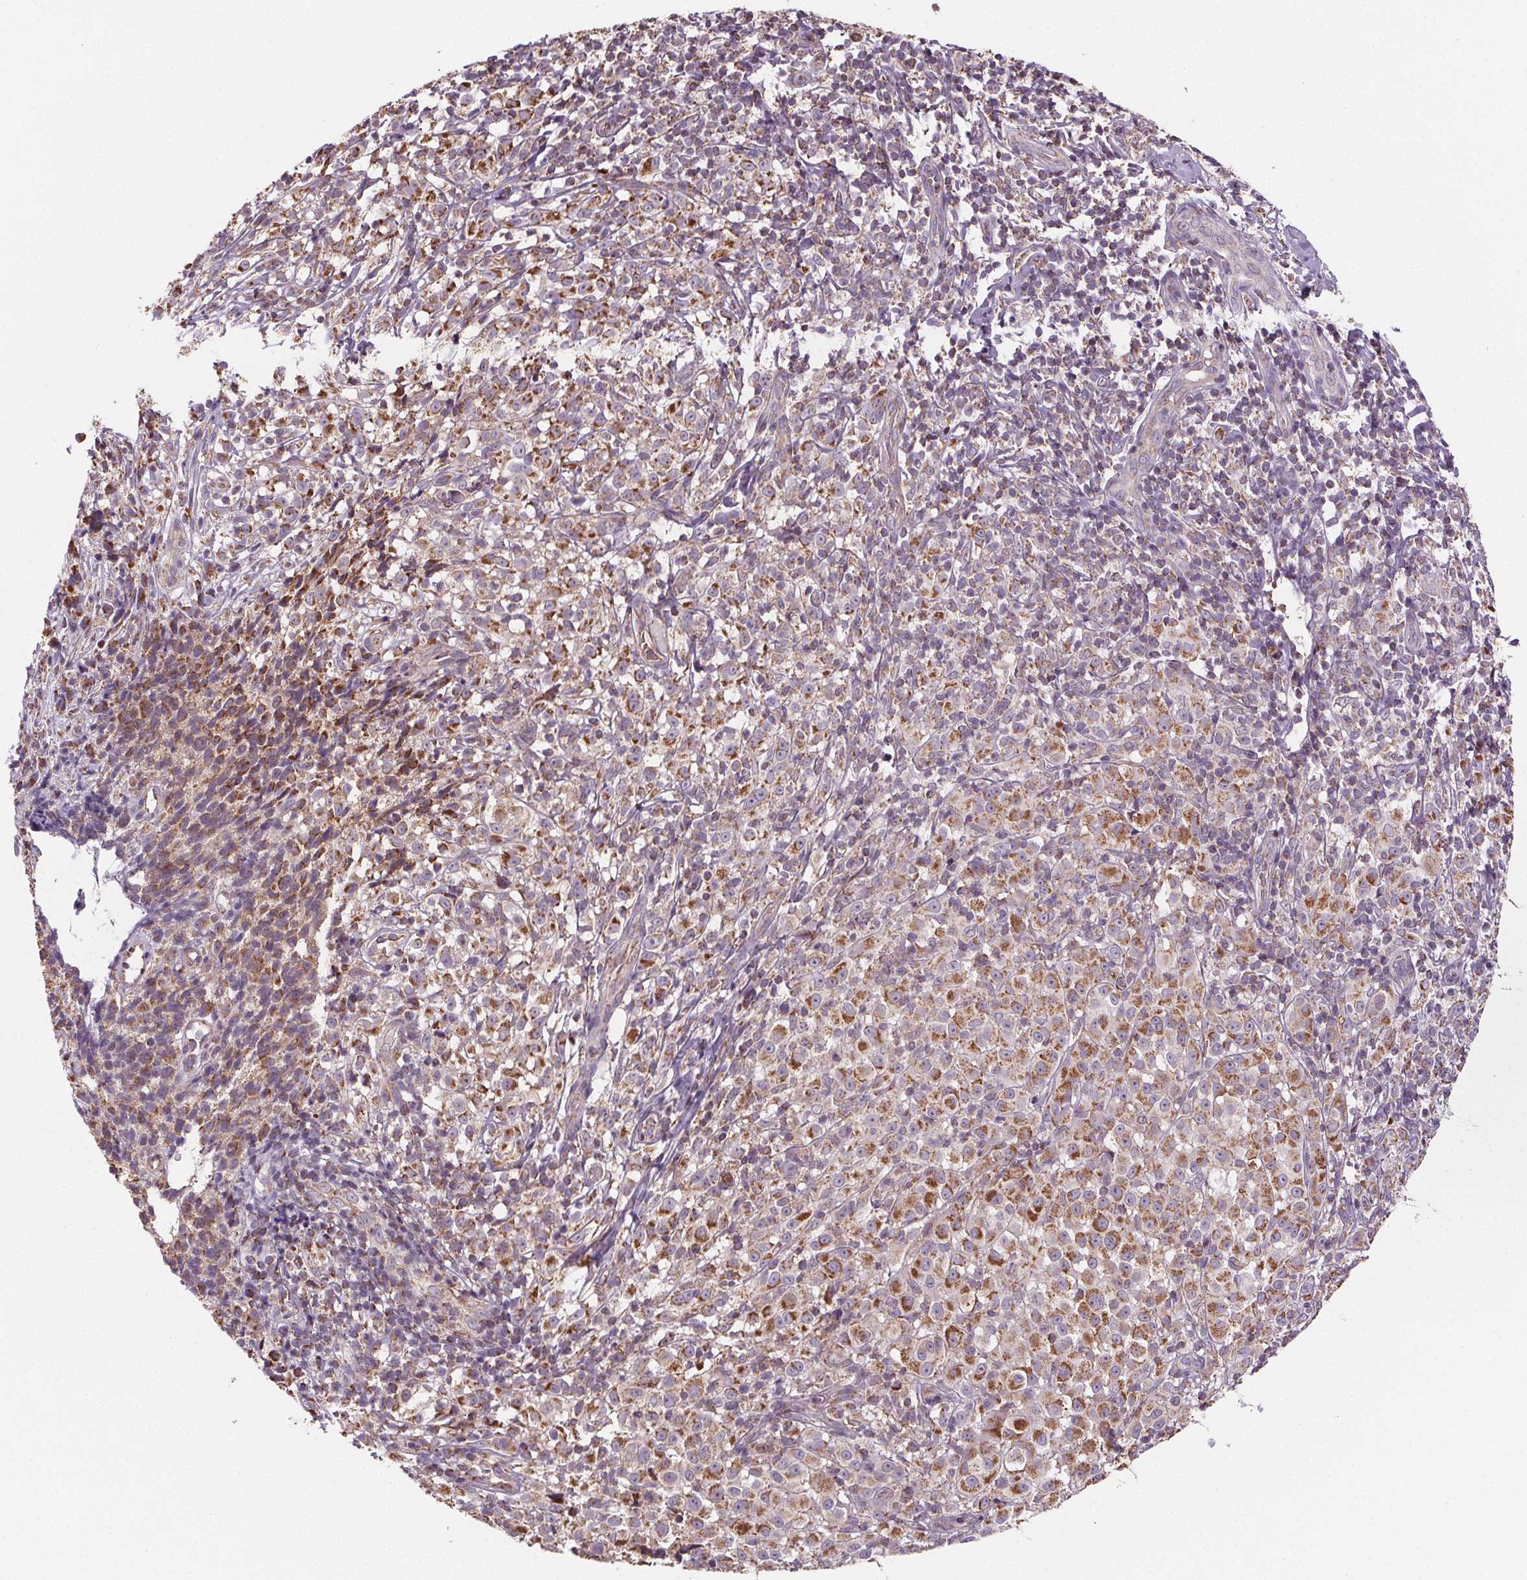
{"staining": {"intensity": "moderate", "quantity": ">75%", "location": "cytoplasmic/membranous"}, "tissue": "melanoma", "cell_type": "Tumor cells", "image_type": "cancer", "snomed": [{"axis": "morphology", "description": "Malignant melanoma, NOS"}, {"axis": "topography", "description": "Skin"}], "caption": "Protein staining of malignant melanoma tissue displays moderate cytoplasmic/membranous staining in about >75% of tumor cells. (DAB = brown stain, brightfield microscopy at high magnification).", "gene": "SUCLA2", "patient": {"sex": "male", "age": 85}}